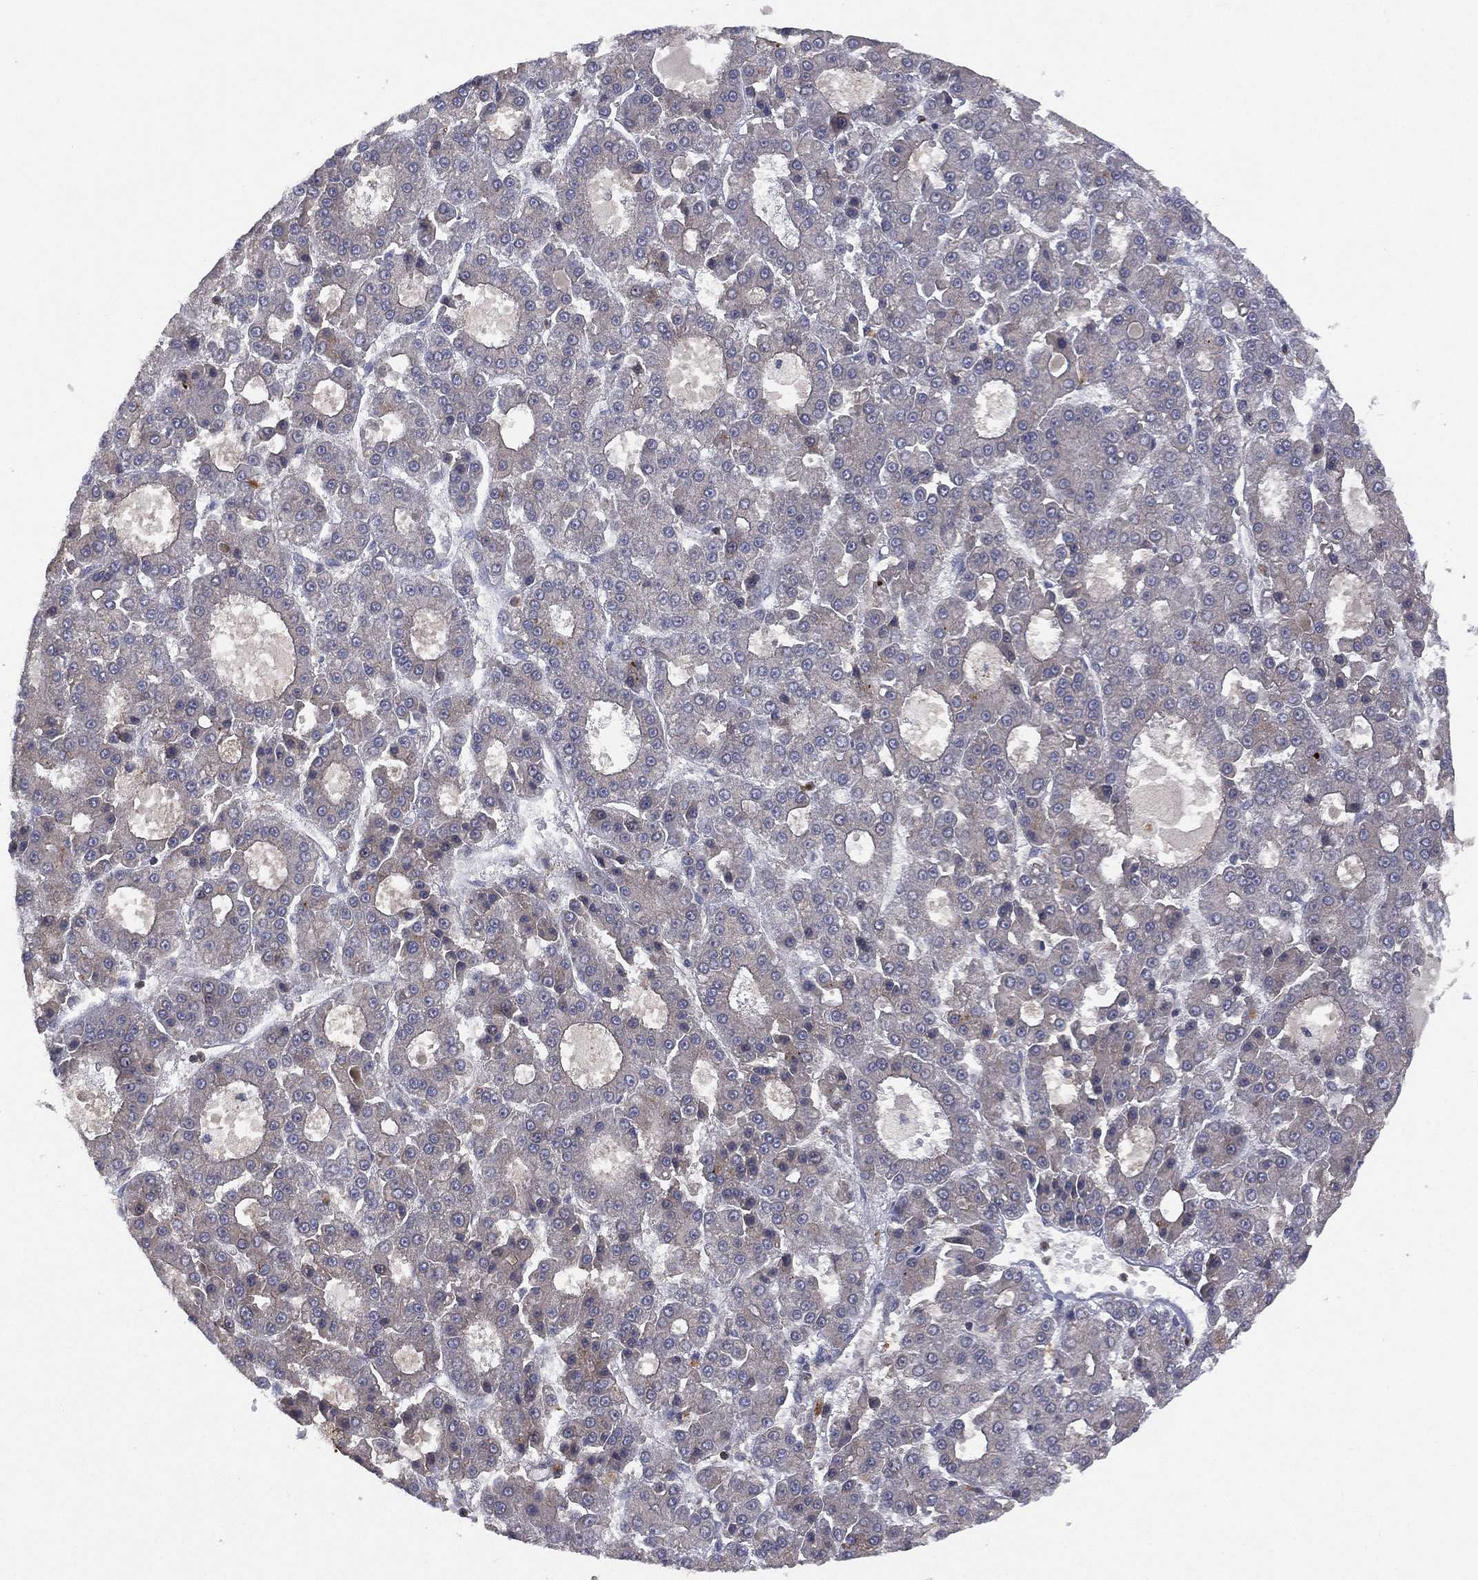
{"staining": {"intensity": "negative", "quantity": "none", "location": "none"}, "tissue": "liver cancer", "cell_type": "Tumor cells", "image_type": "cancer", "snomed": [{"axis": "morphology", "description": "Carcinoma, Hepatocellular, NOS"}, {"axis": "topography", "description": "Liver"}], "caption": "IHC of liver hepatocellular carcinoma shows no staining in tumor cells.", "gene": "DOCK8", "patient": {"sex": "male", "age": 70}}